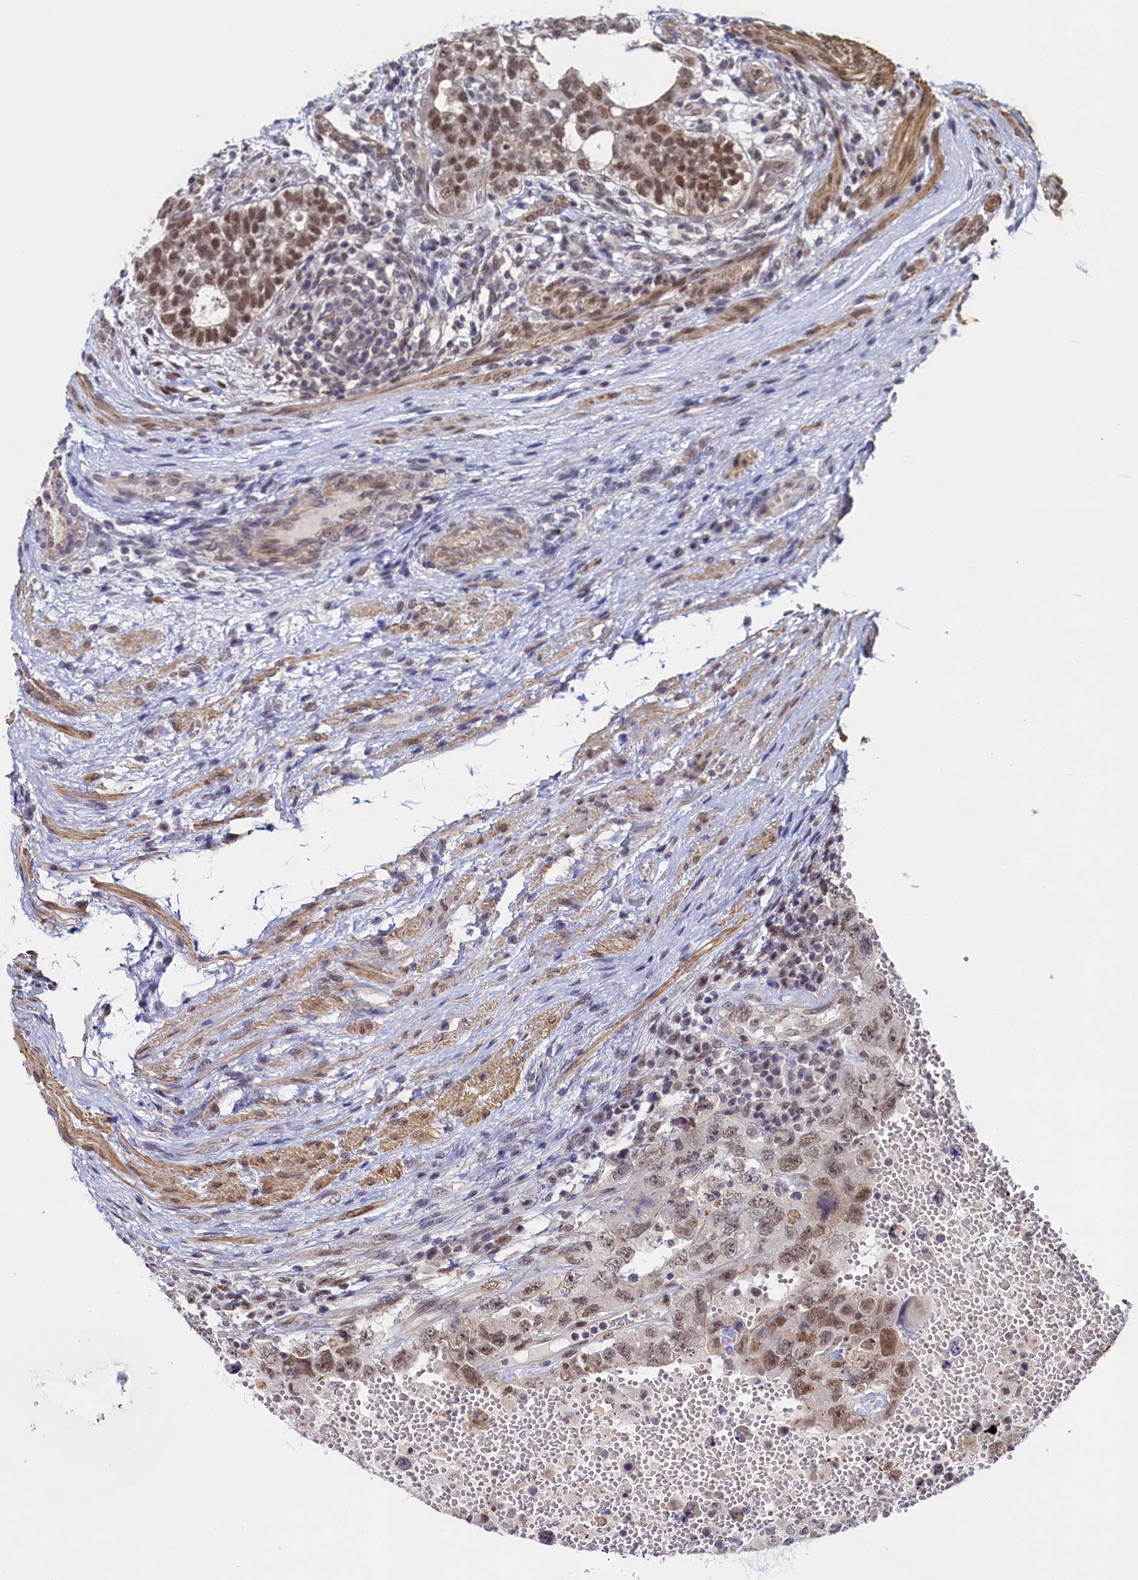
{"staining": {"intensity": "moderate", "quantity": ">75%", "location": "nuclear"}, "tissue": "testis cancer", "cell_type": "Tumor cells", "image_type": "cancer", "snomed": [{"axis": "morphology", "description": "Carcinoma, Embryonal, NOS"}, {"axis": "topography", "description": "Testis"}], "caption": "About >75% of tumor cells in testis cancer exhibit moderate nuclear protein expression as visualized by brown immunohistochemical staining.", "gene": "INTS14", "patient": {"sex": "male", "age": 26}}